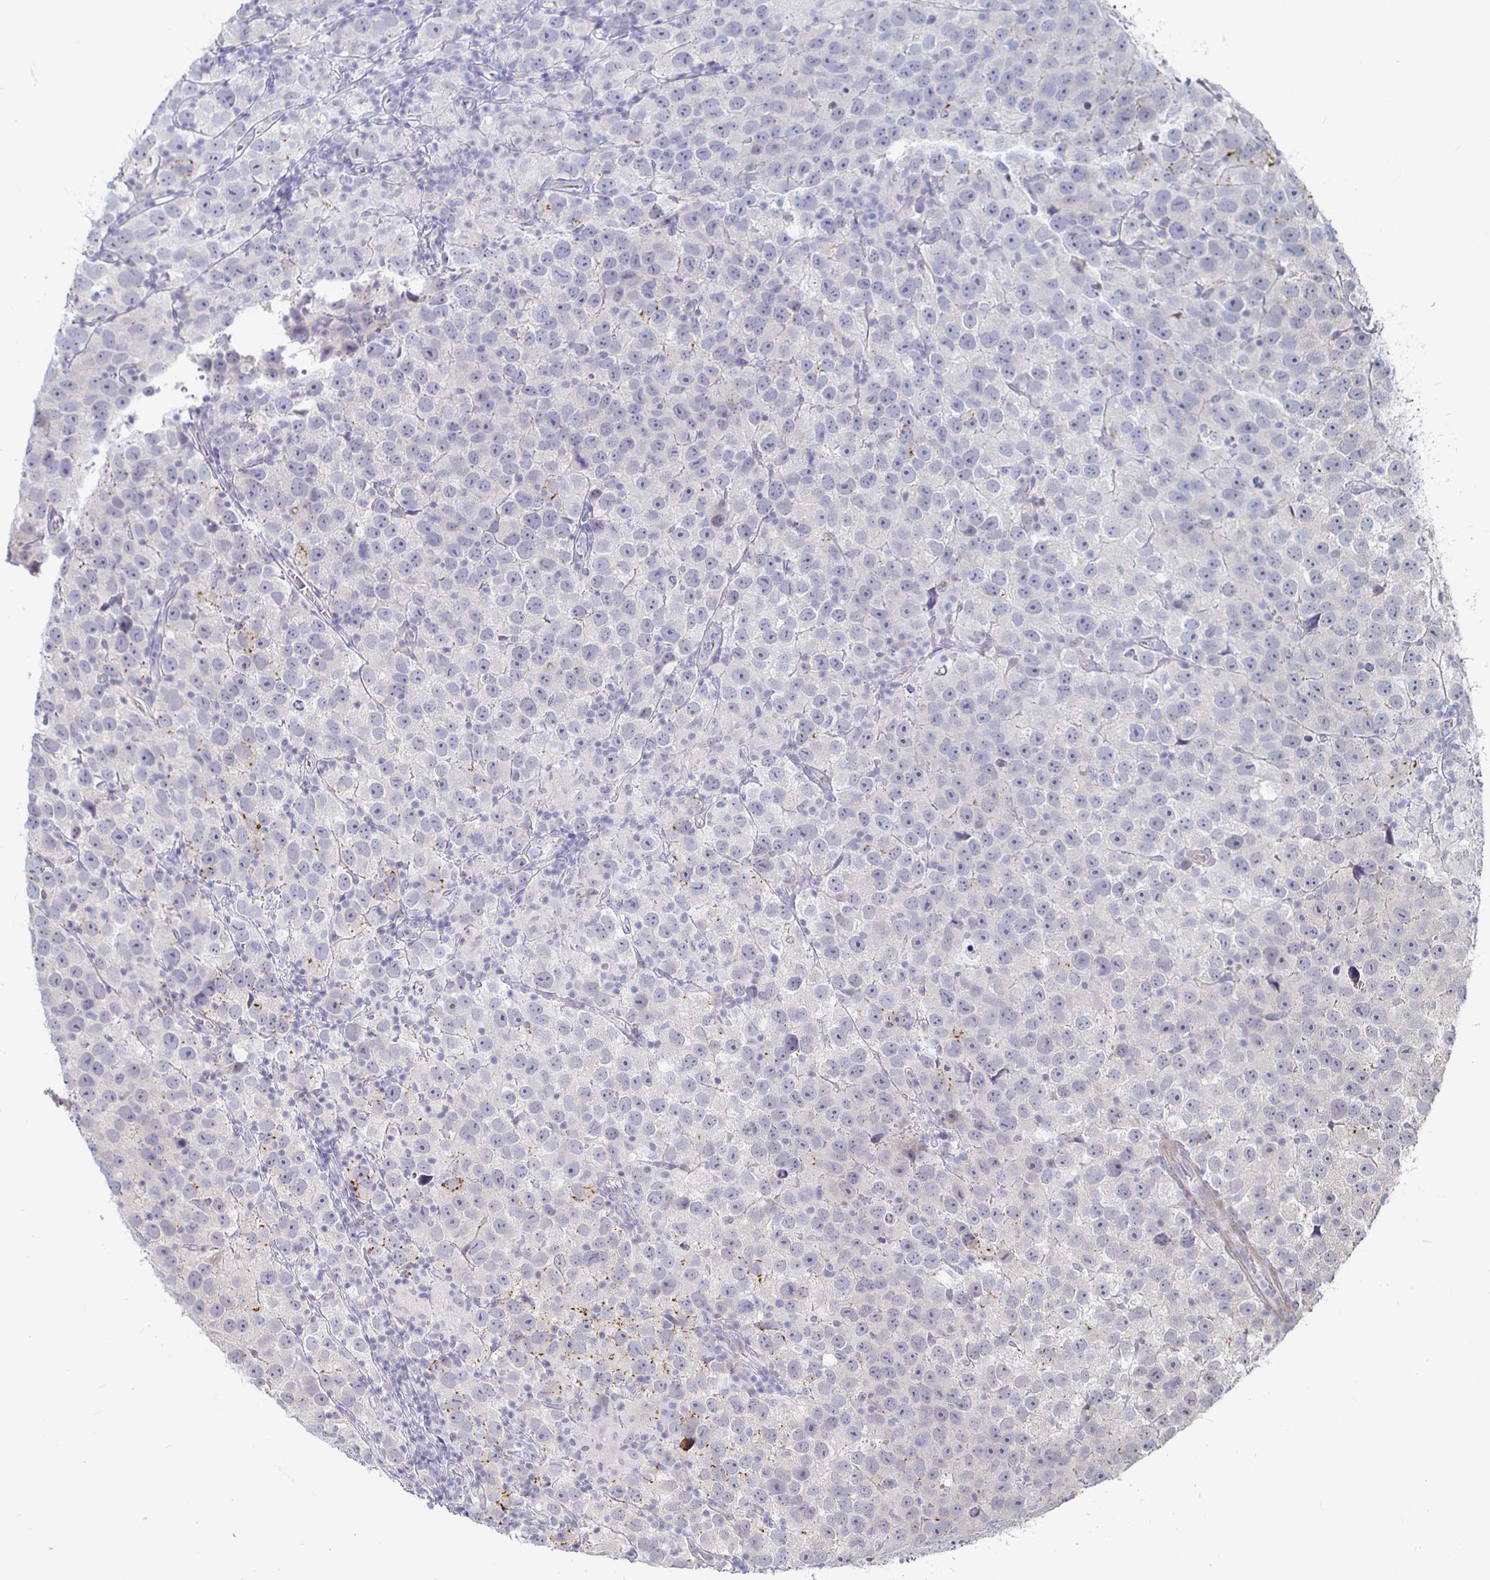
{"staining": {"intensity": "moderate", "quantity": "<25%", "location": "cytoplasmic/membranous"}, "tissue": "testis cancer", "cell_type": "Tumor cells", "image_type": "cancer", "snomed": [{"axis": "morphology", "description": "Seminoma, NOS"}, {"axis": "topography", "description": "Testis"}], "caption": "Brown immunohistochemical staining in human testis cancer (seminoma) exhibits moderate cytoplasmic/membranous positivity in approximately <25% of tumor cells. (IHC, brightfield microscopy, high magnification).", "gene": "CAPN11", "patient": {"sex": "male", "age": 26}}